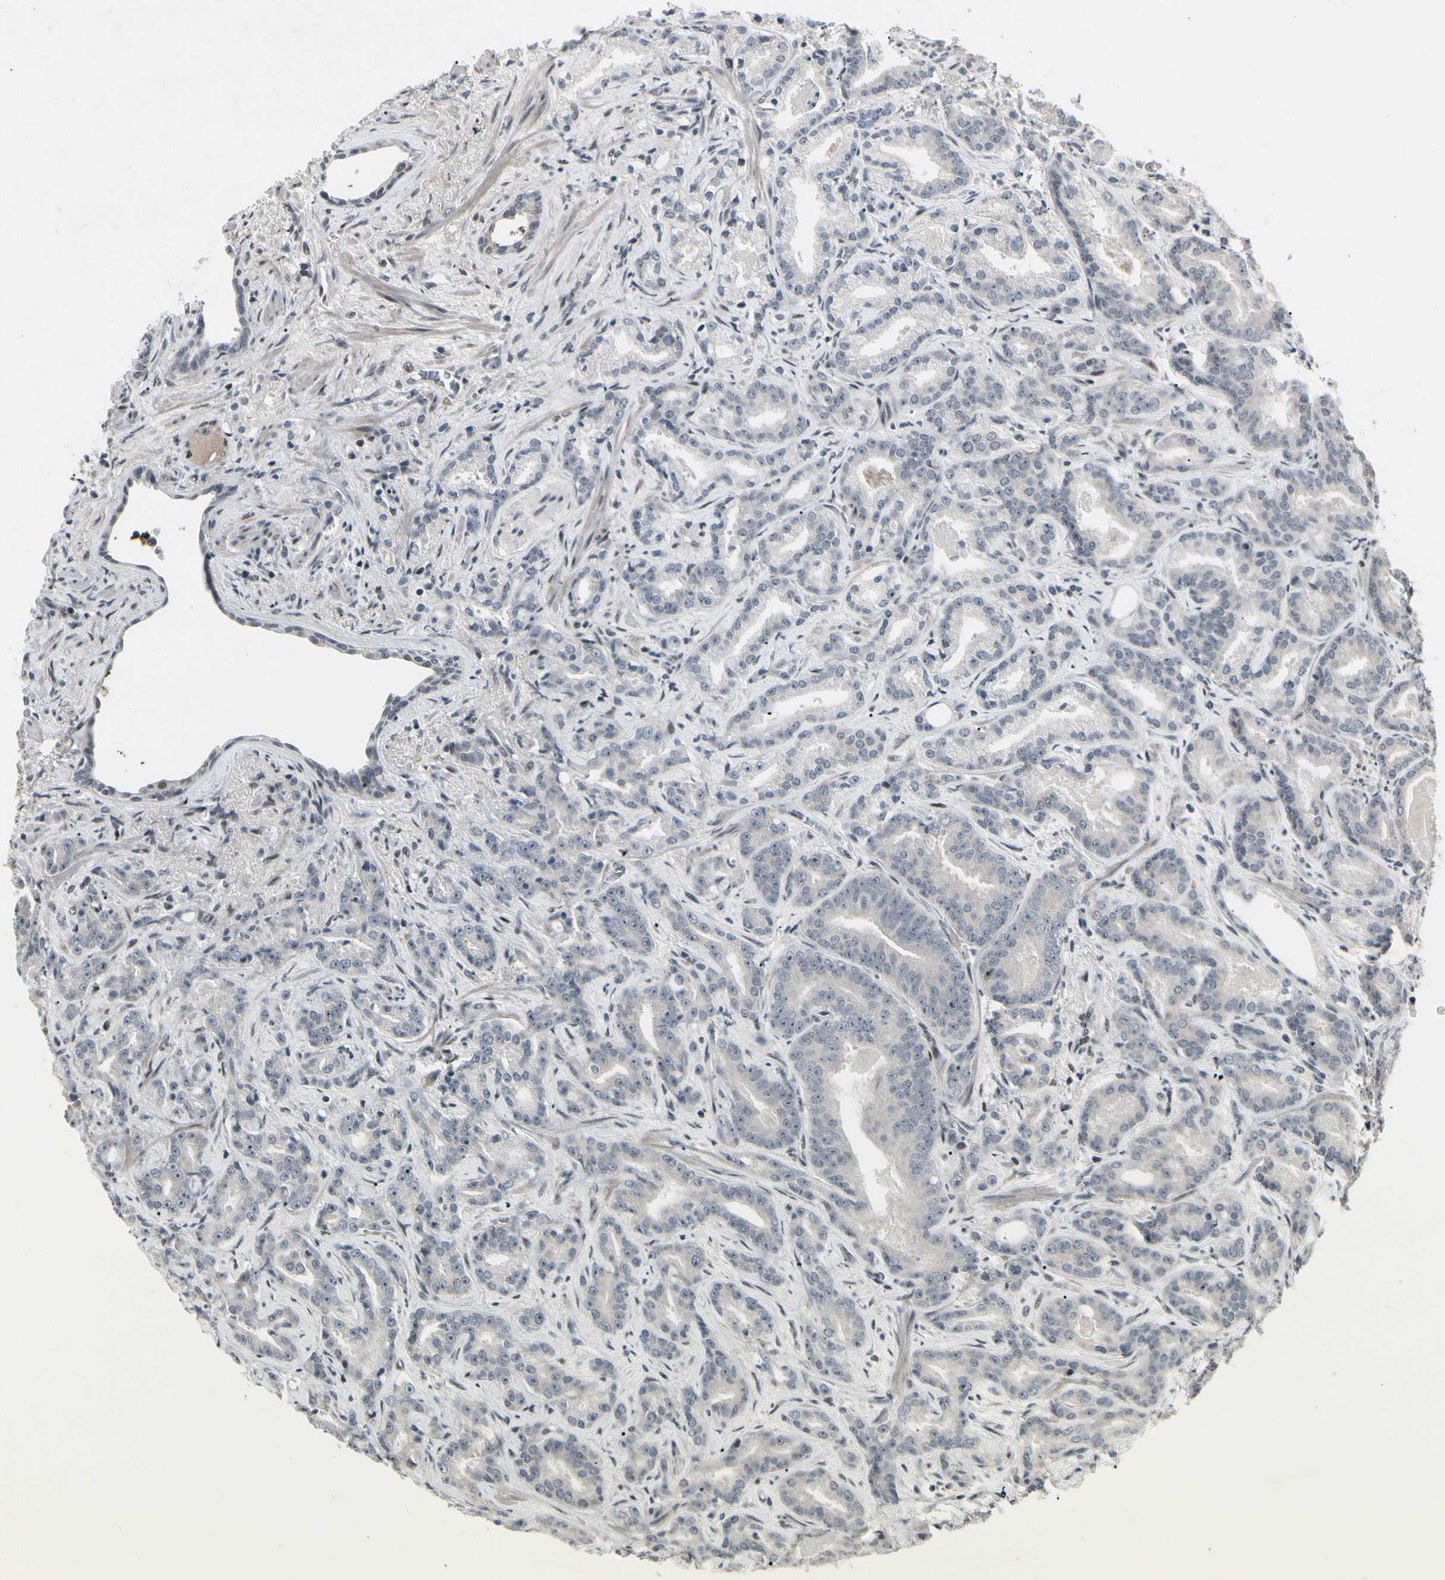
{"staining": {"intensity": "negative", "quantity": "none", "location": "none"}, "tissue": "prostate cancer", "cell_type": "Tumor cells", "image_type": "cancer", "snomed": [{"axis": "morphology", "description": "Adenocarcinoma, Low grade"}, {"axis": "topography", "description": "Prostate"}], "caption": "The image exhibits no significant positivity in tumor cells of low-grade adenocarcinoma (prostate).", "gene": "FOXJ2", "patient": {"sex": "male", "age": 63}}